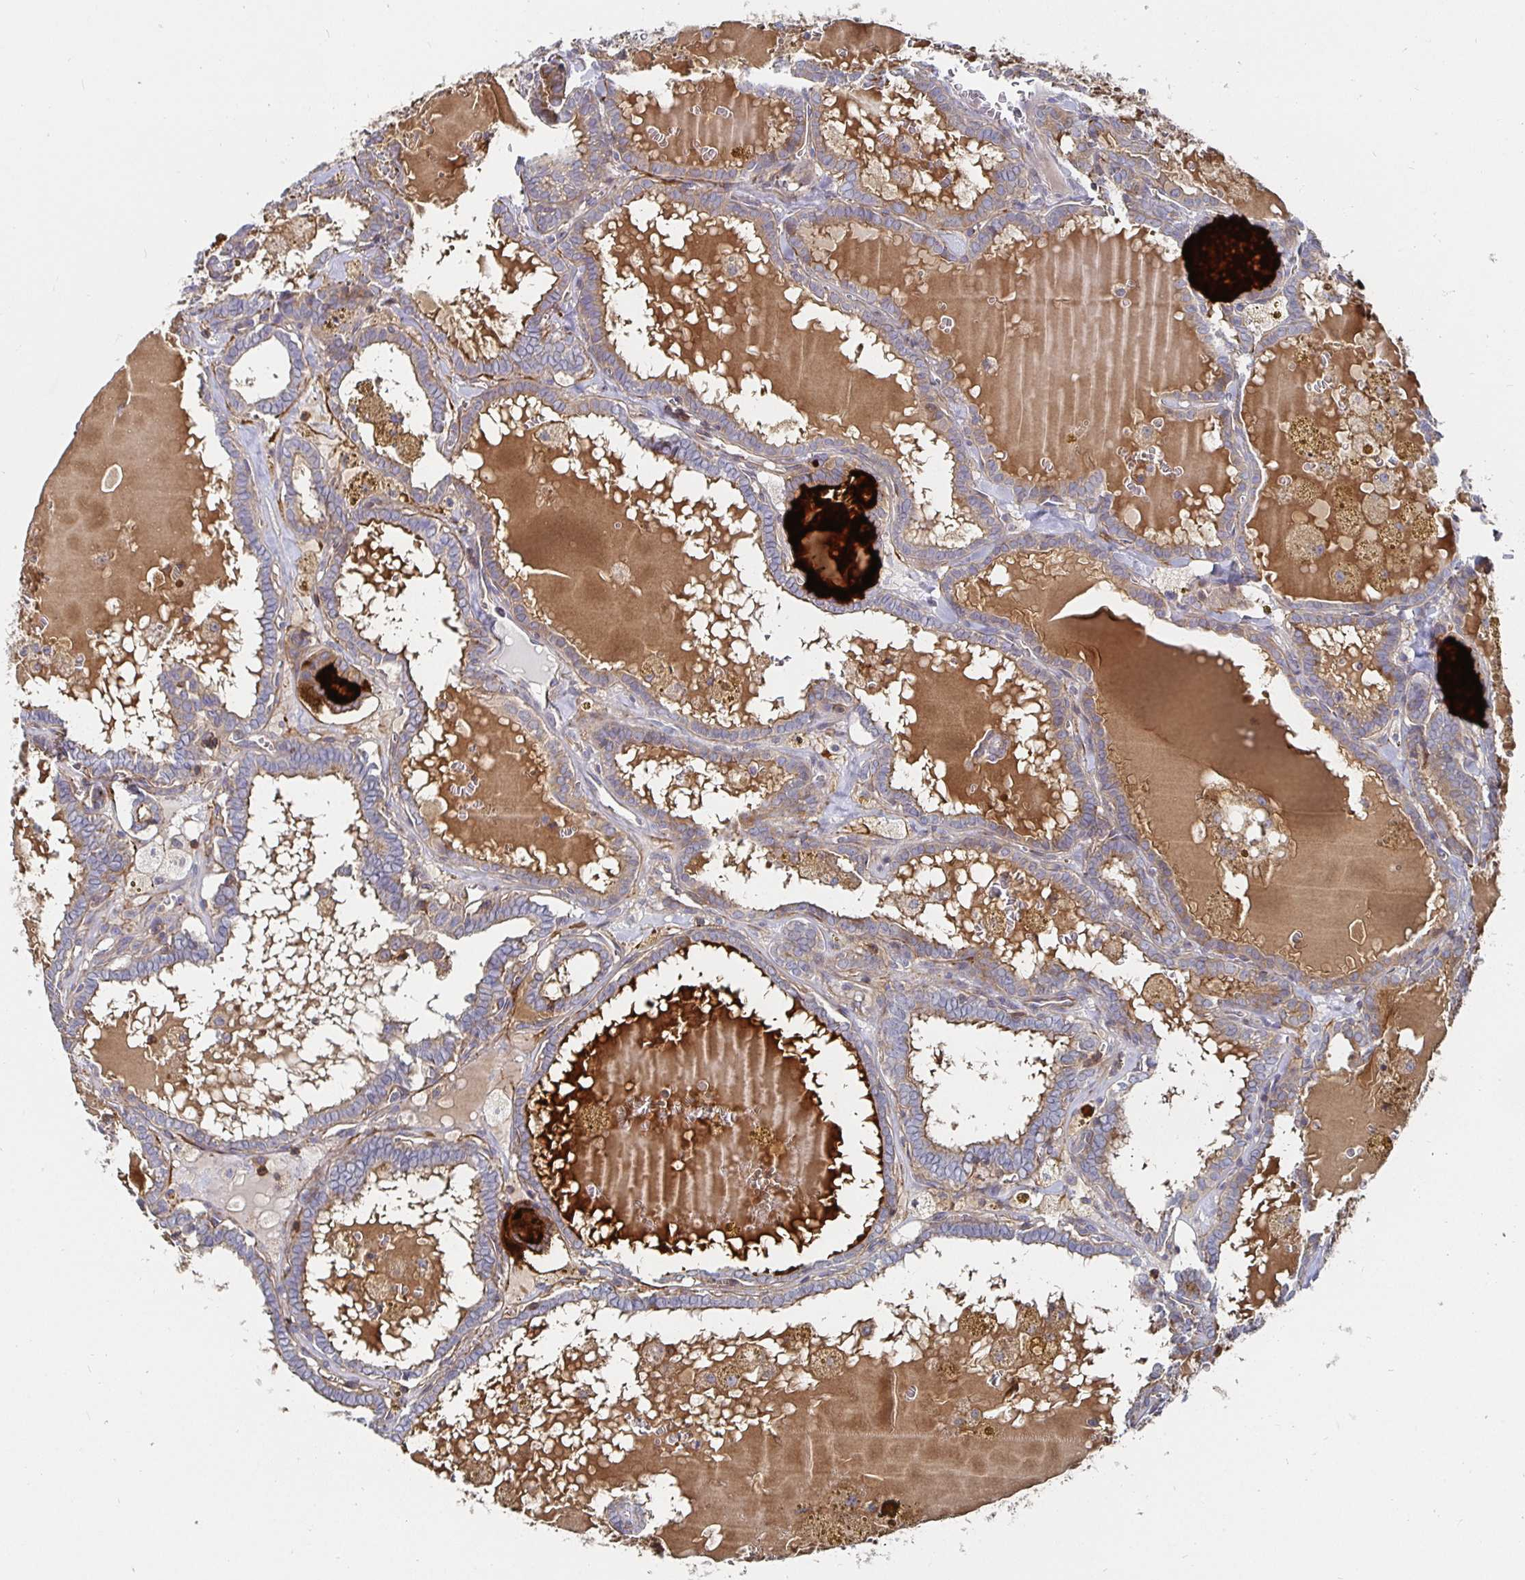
{"staining": {"intensity": "weak", "quantity": "<25%", "location": "cytoplasmic/membranous"}, "tissue": "thyroid cancer", "cell_type": "Tumor cells", "image_type": "cancer", "snomed": [{"axis": "morphology", "description": "Papillary adenocarcinoma, NOS"}, {"axis": "topography", "description": "Thyroid gland"}], "caption": "Immunohistochemistry (IHC) histopathology image of neoplastic tissue: human thyroid cancer stained with DAB (3,3'-diaminobenzidine) displays no significant protein expression in tumor cells.", "gene": "GJA4", "patient": {"sex": "female", "age": 39}}